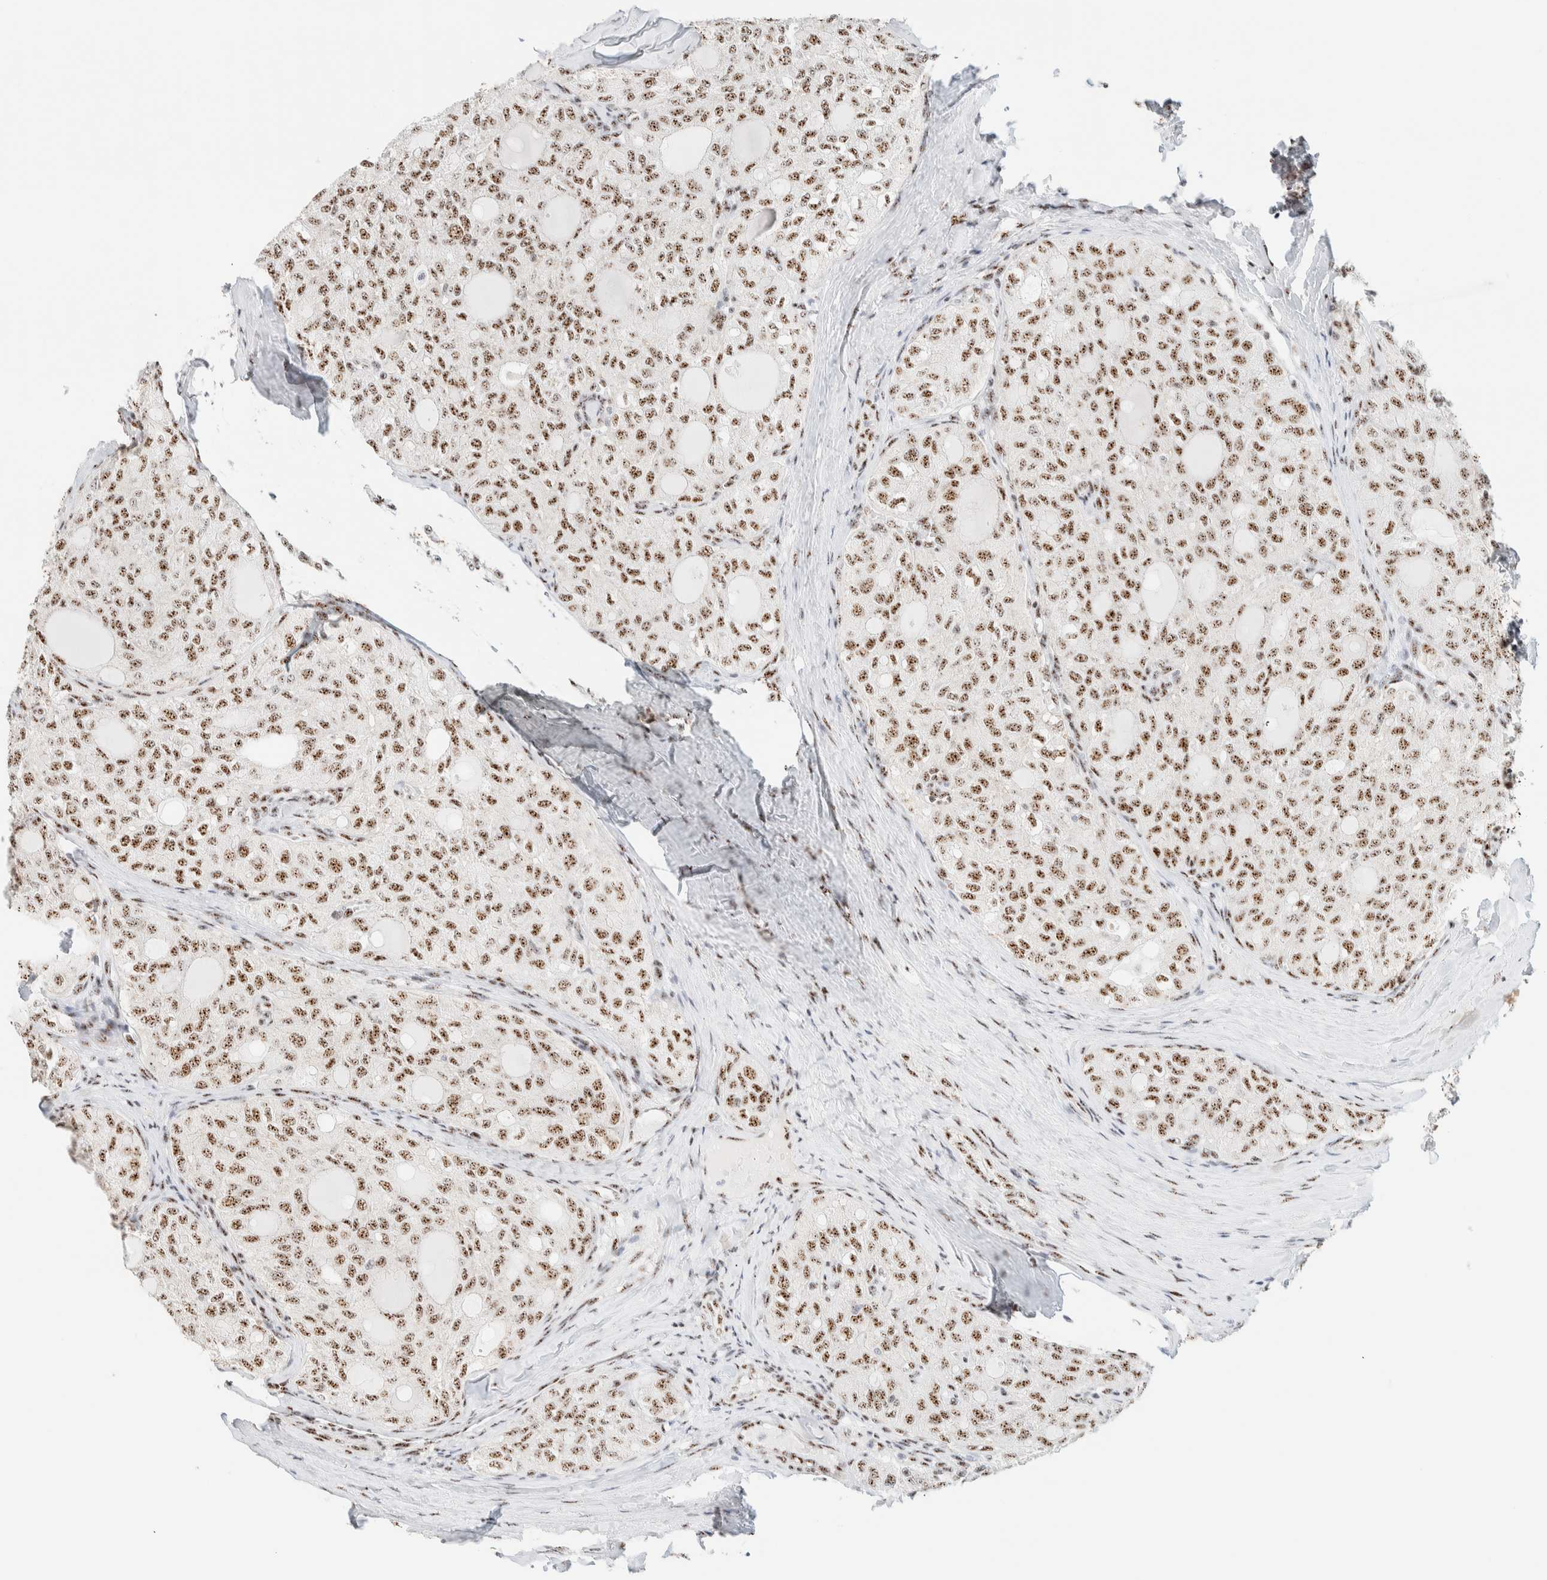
{"staining": {"intensity": "moderate", "quantity": ">75%", "location": "nuclear"}, "tissue": "thyroid cancer", "cell_type": "Tumor cells", "image_type": "cancer", "snomed": [{"axis": "morphology", "description": "Follicular adenoma carcinoma, NOS"}, {"axis": "topography", "description": "Thyroid gland"}], "caption": "This is an image of immunohistochemistry staining of thyroid cancer (follicular adenoma carcinoma), which shows moderate expression in the nuclear of tumor cells.", "gene": "SON", "patient": {"sex": "male", "age": 75}}